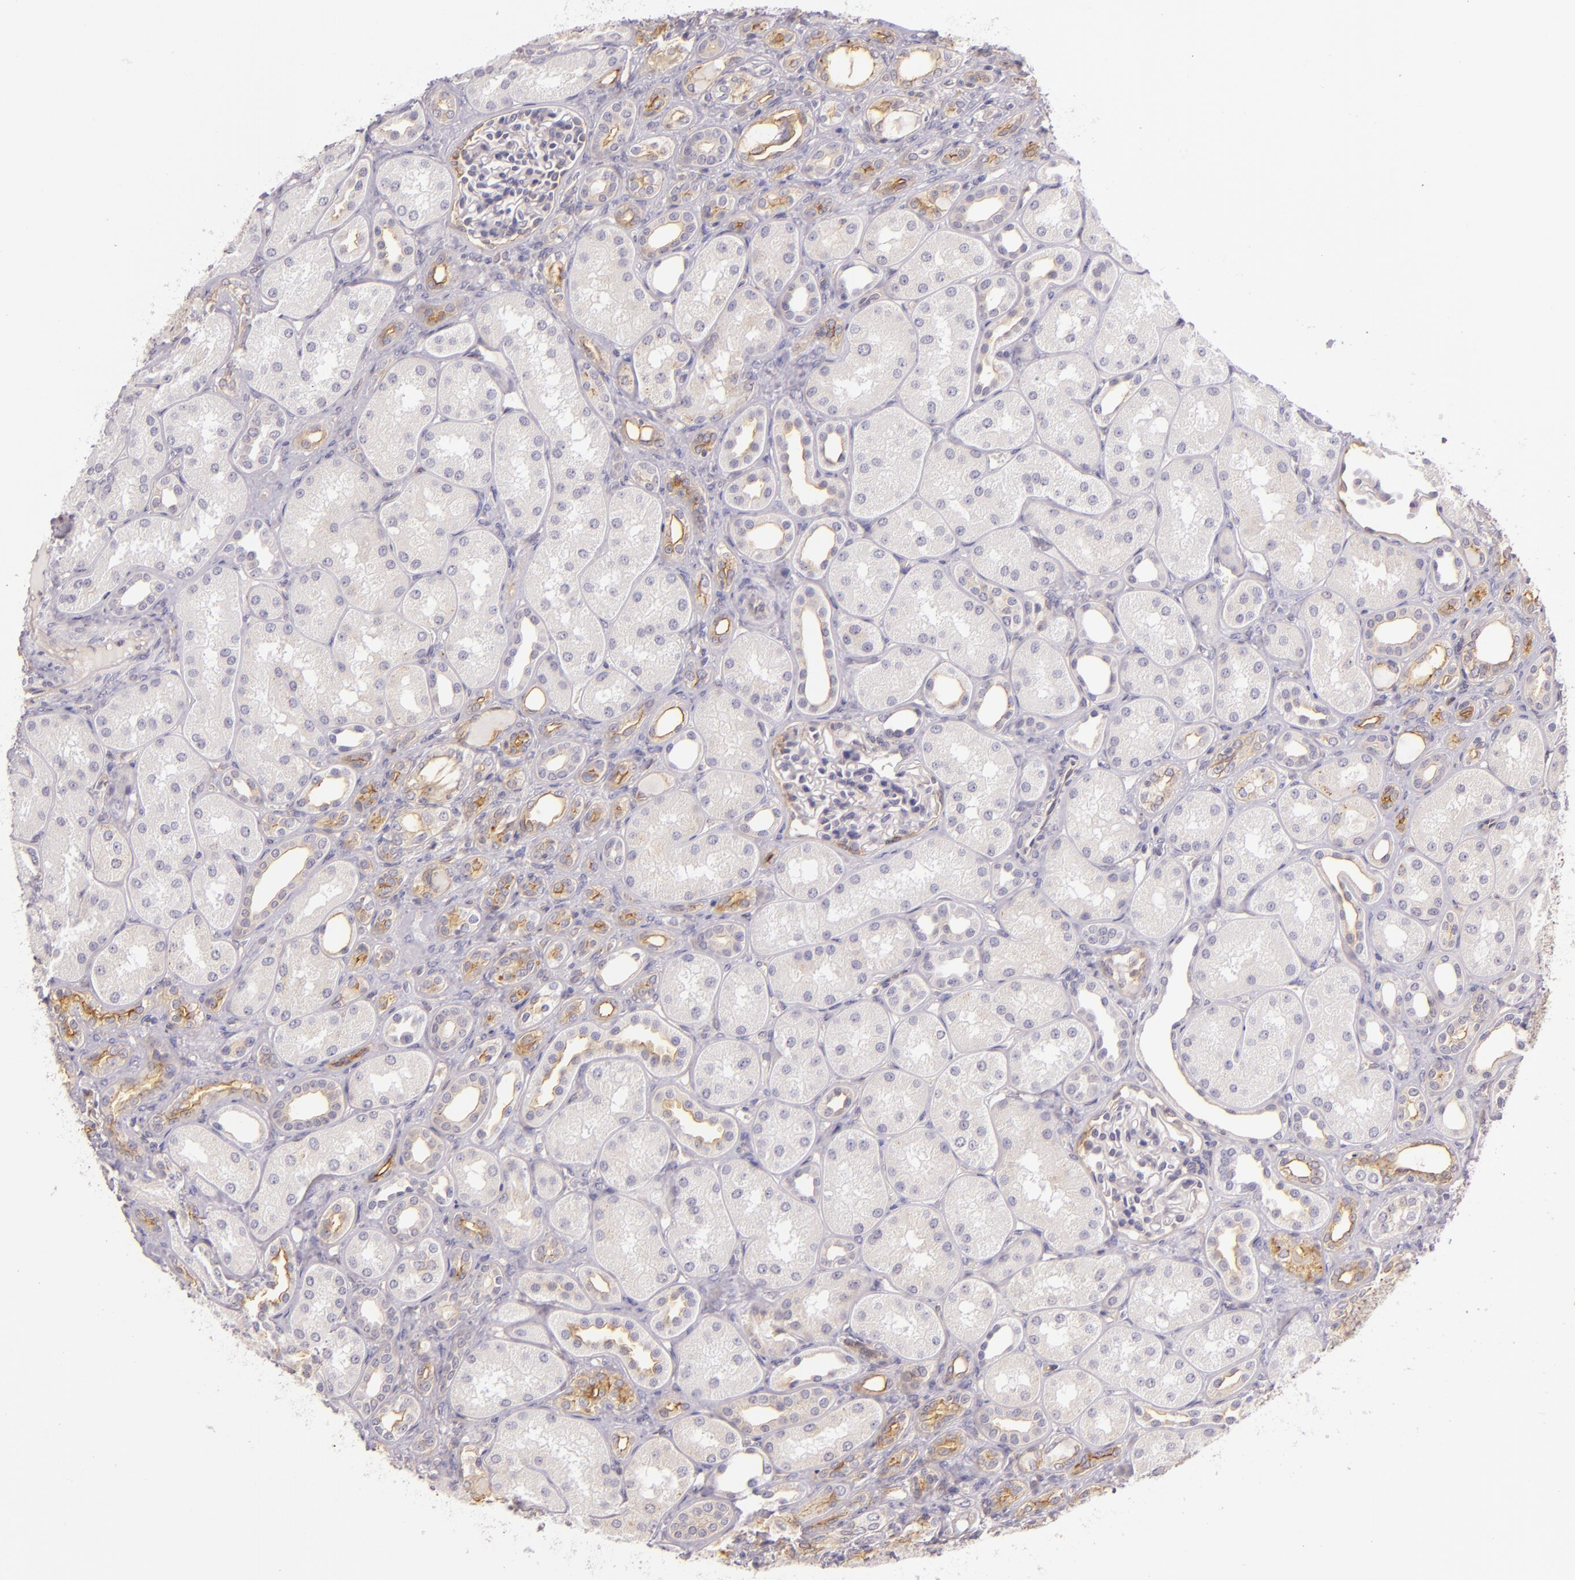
{"staining": {"intensity": "weak", "quantity": "<25%", "location": "cytoplasmic/membranous"}, "tissue": "kidney", "cell_type": "Cells in glomeruli", "image_type": "normal", "snomed": [{"axis": "morphology", "description": "Normal tissue, NOS"}, {"axis": "topography", "description": "Kidney"}], "caption": "An immunohistochemistry micrograph of unremarkable kidney is shown. There is no staining in cells in glomeruli of kidney. (Stains: DAB immunohistochemistry (IHC) with hematoxylin counter stain, Microscopy: brightfield microscopy at high magnification).", "gene": "CTSF", "patient": {"sex": "male", "age": 7}}